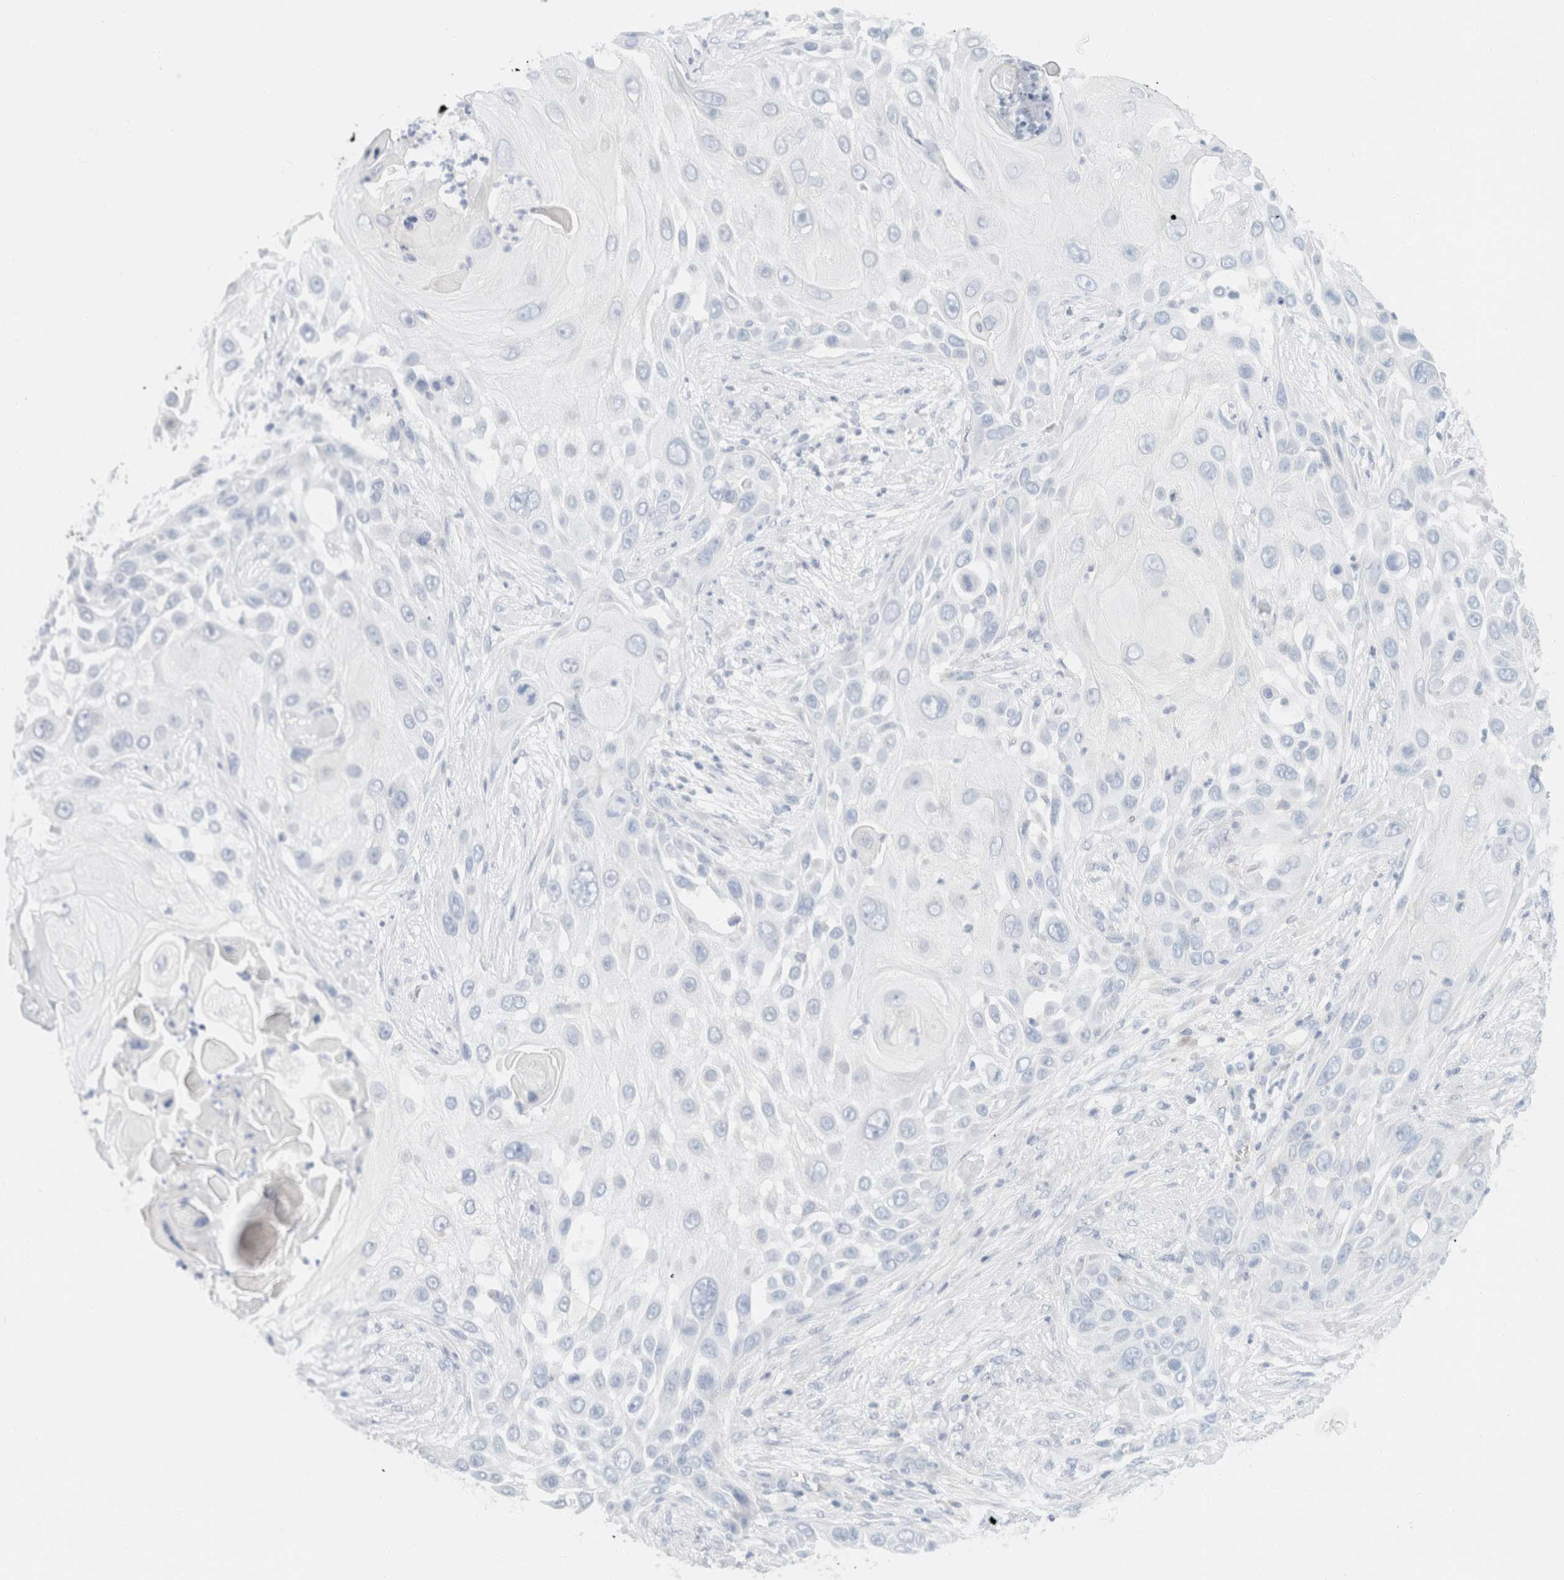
{"staining": {"intensity": "negative", "quantity": "none", "location": "none"}, "tissue": "skin cancer", "cell_type": "Tumor cells", "image_type": "cancer", "snomed": [{"axis": "morphology", "description": "Squamous cell carcinoma, NOS"}, {"axis": "topography", "description": "Skin"}], "caption": "High power microscopy micrograph of an IHC photomicrograph of skin cancer, revealing no significant expression in tumor cells.", "gene": "SH3GLB2", "patient": {"sex": "female", "age": 44}}